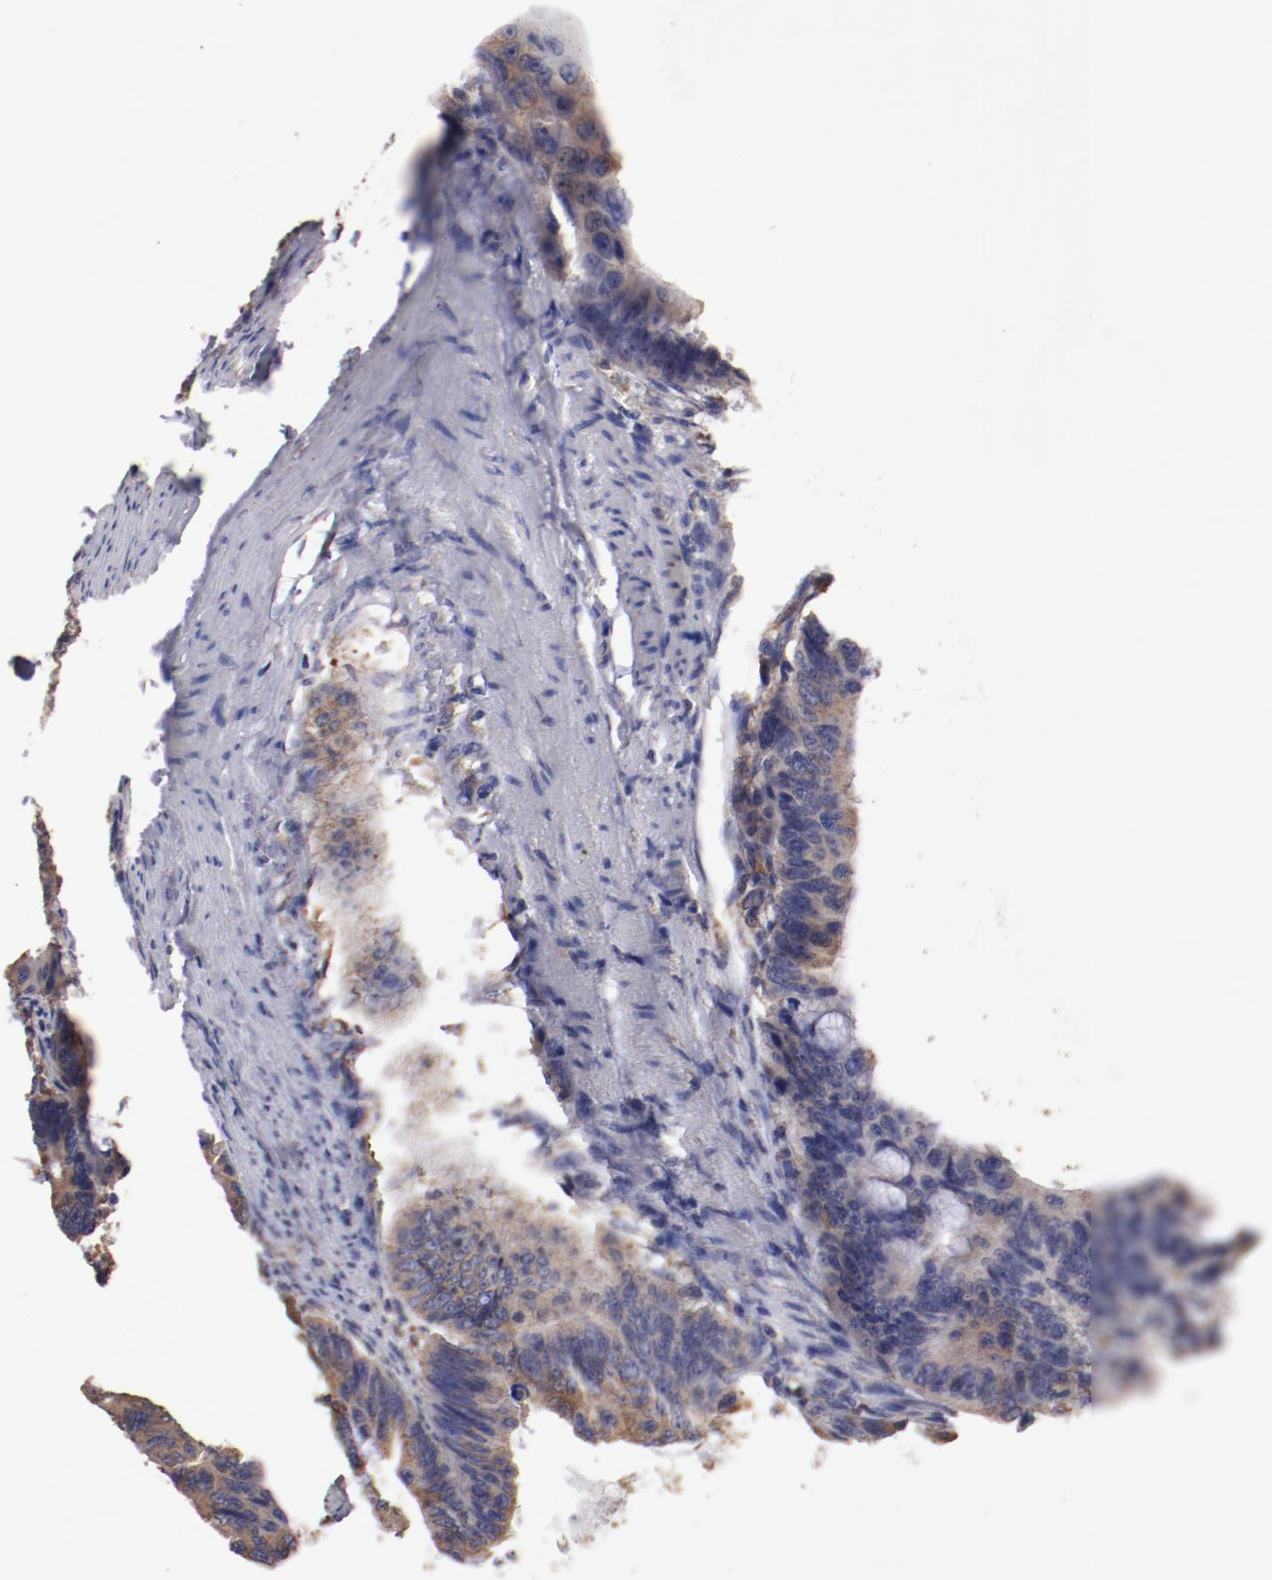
{"staining": {"intensity": "weak", "quantity": ">75%", "location": "cytoplasmic/membranous"}, "tissue": "colorectal cancer", "cell_type": "Tumor cells", "image_type": "cancer", "snomed": [{"axis": "morphology", "description": "Adenocarcinoma, NOS"}, {"axis": "topography", "description": "Colon"}], "caption": "This is a micrograph of immunohistochemistry staining of adenocarcinoma (colorectal), which shows weak staining in the cytoplasmic/membranous of tumor cells.", "gene": "NFKBIE", "patient": {"sex": "female", "age": 55}}